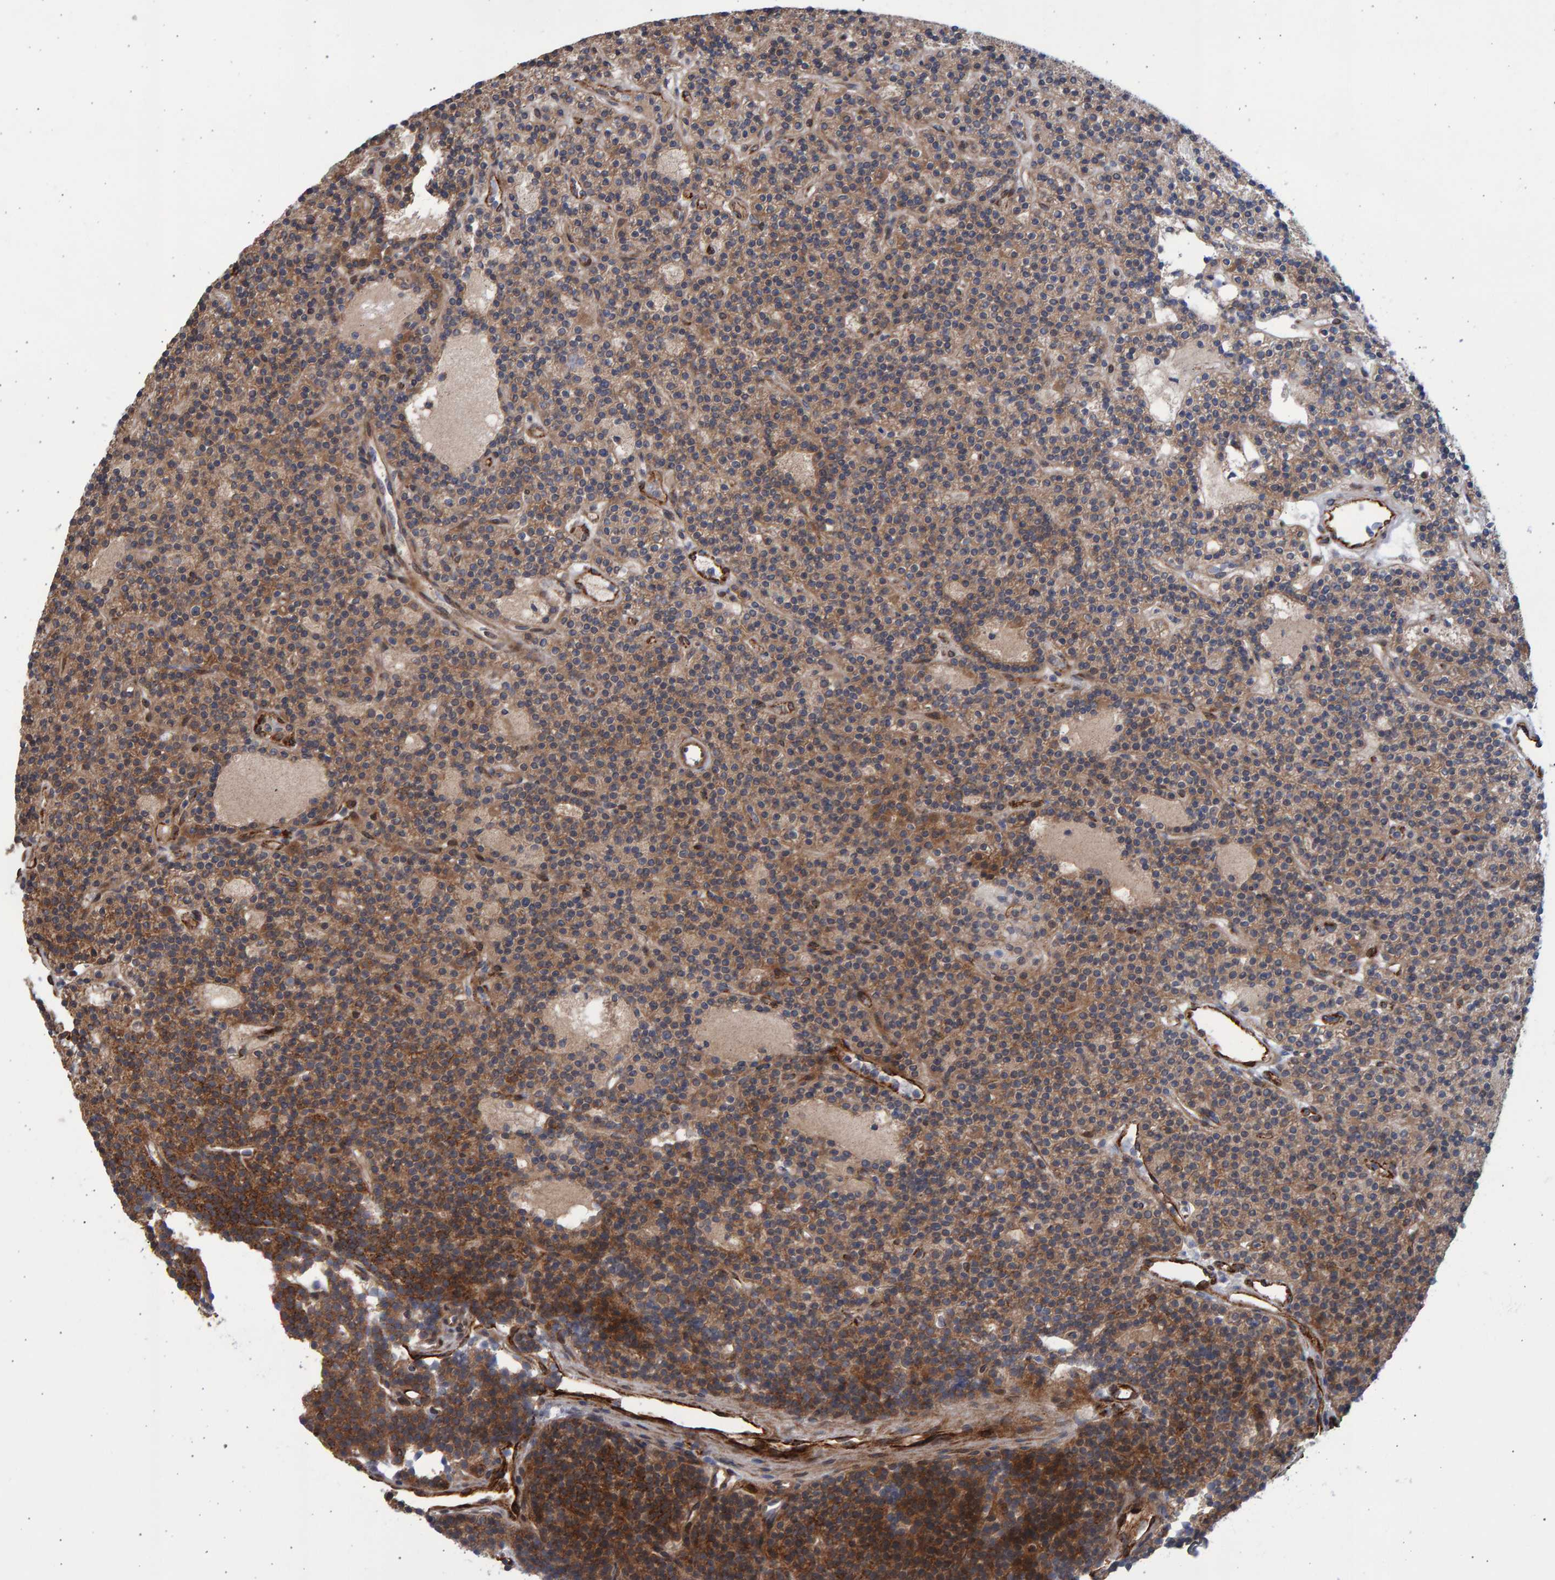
{"staining": {"intensity": "moderate", "quantity": ">75%", "location": "cytoplasmic/membranous"}, "tissue": "parathyroid gland", "cell_type": "Glandular cells", "image_type": "normal", "snomed": [{"axis": "morphology", "description": "Normal tissue, NOS"}, {"axis": "topography", "description": "Parathyroid gland"}], "caption": "Immunohistochemistry image of benign parathyroid gland stained for a protein (brown), which shows medium levels of moderate cytoplasmic/membranous expression in about >75% of glandular cells.", "gene": "LRBA", "patient": {"sex": "male", "age": 75}}